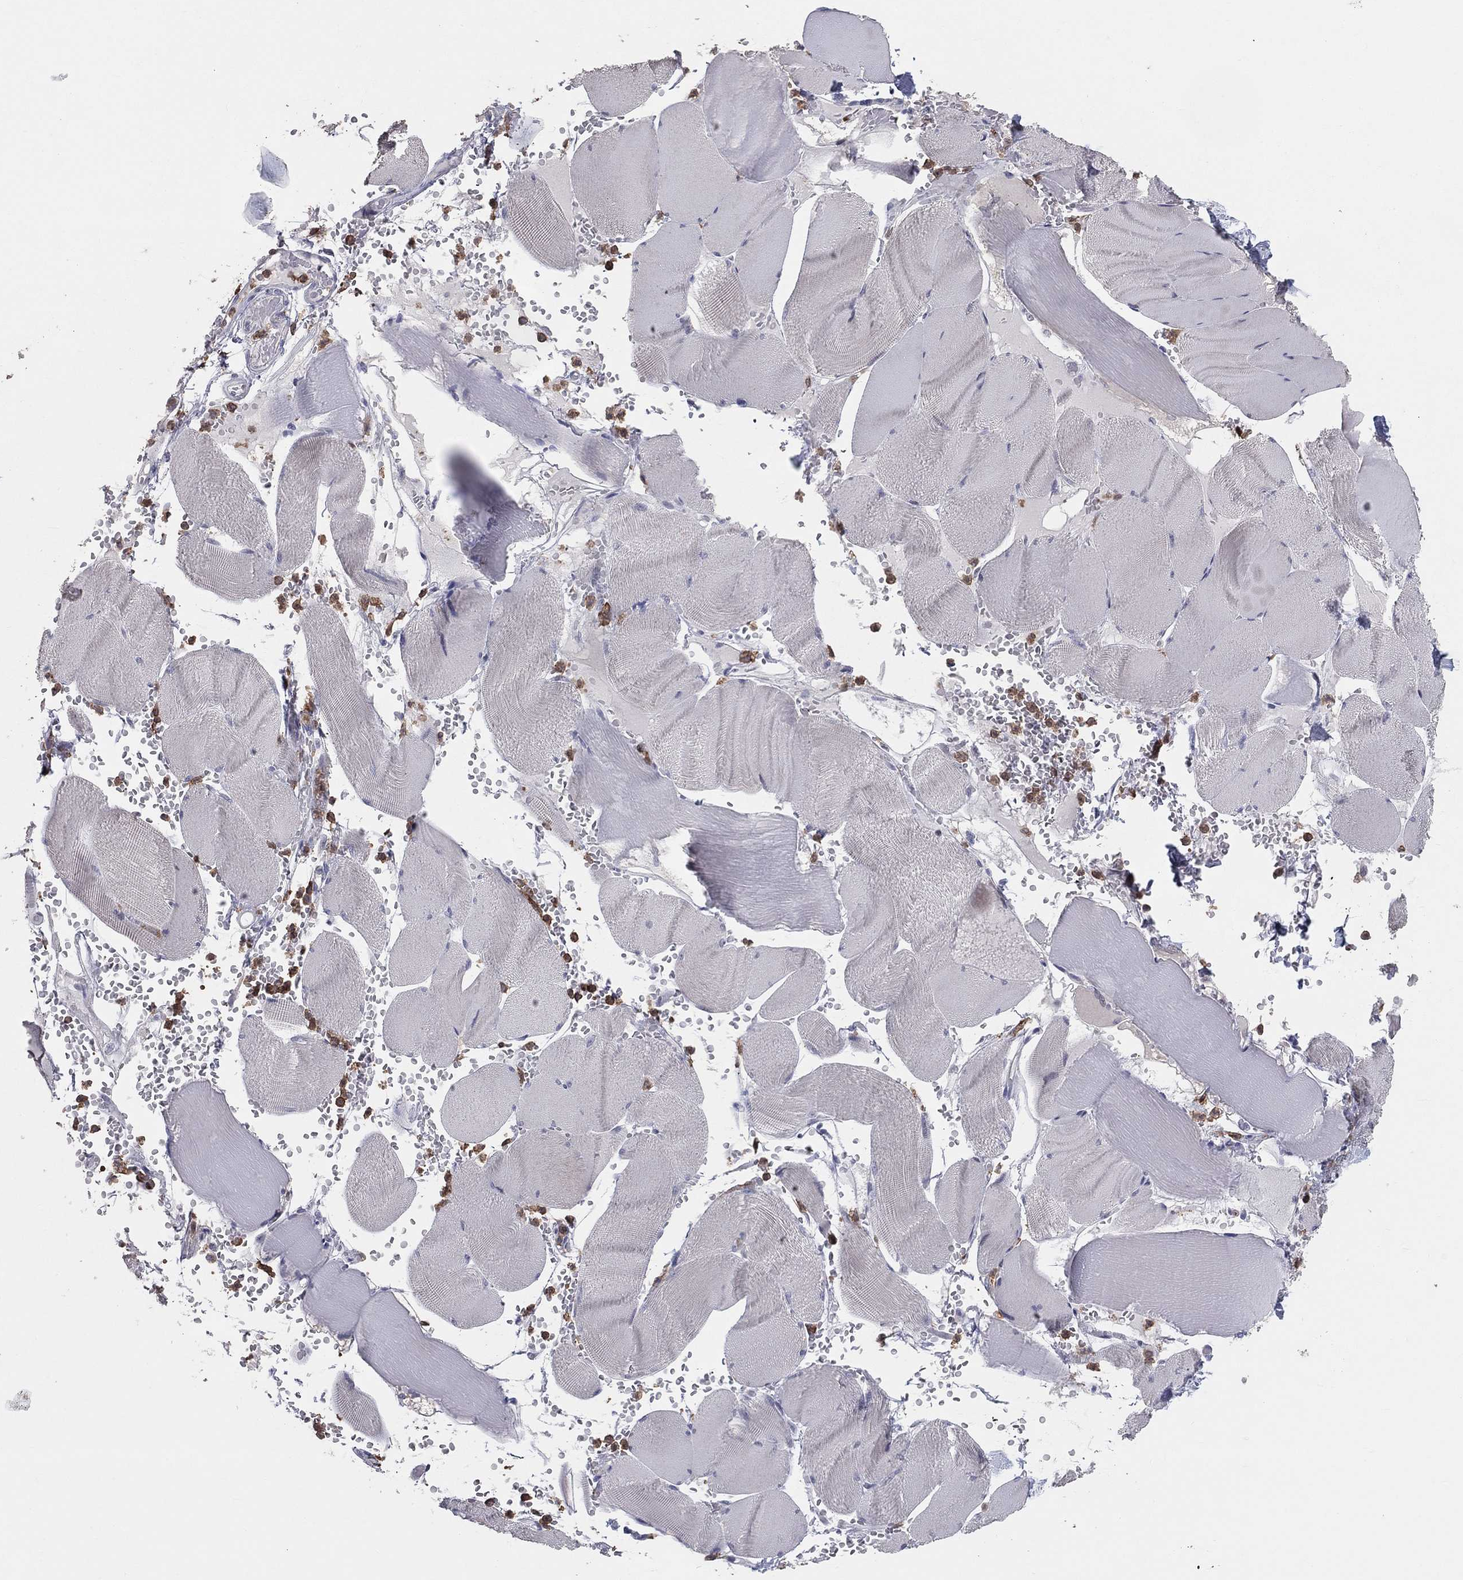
{"staining": {"intensity": "negative", "quantity": "none", "location": "none"}, "tissue": "skeletal muscle", "cell_type": "Myocytes", "image_type": "normal", "snomed": [{"axis": "morphology", "description": "Normal tissue, NOS"}, {"axis": "topography", "description": "Skeletal muscle"}], "caption": "Image shows no protein staining in myocytes of unremarkable skeletal muscle.", "gene": "PSTPIP1", "patient": {"sex": "male", "age": 56}}